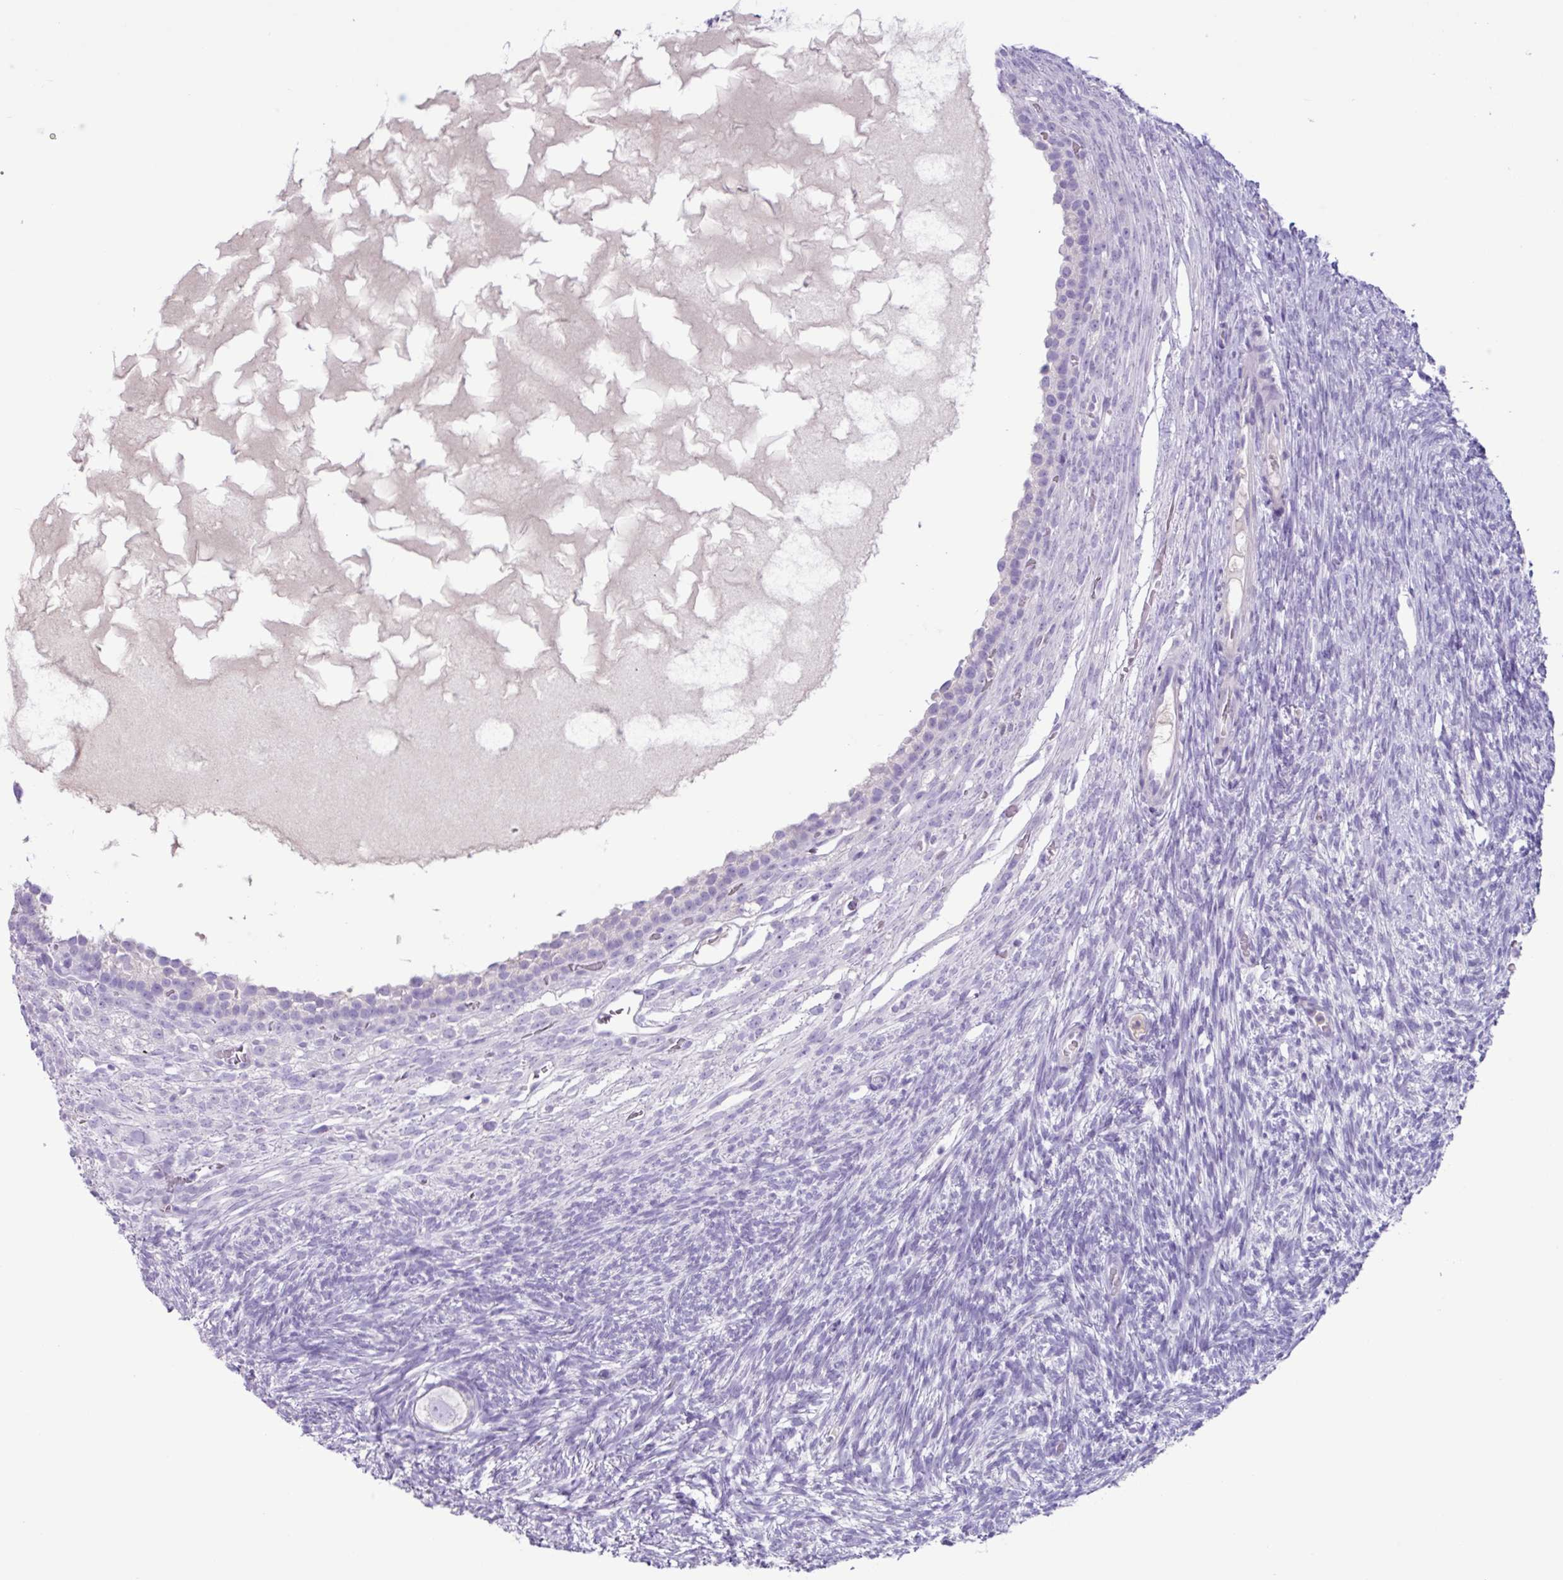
{"staining": {"intensity": "negative", "quantity": "none", "location": "none"}, "tissue": "ovary", "cell_type": "Follicle cells", "image_type": "normal", "snomed": [{"axis": "morphology", "description": "Normal tissue, NOS"}, {"axis": "topography", "description": "Ovary"}], "caption": "This is an immunohistochemistry (IHC) histopathology image of normal ovary. There is no staining in follicle cells.", "gene": "CYSTM1", "patient": {"sex": "female", "age": 39}}